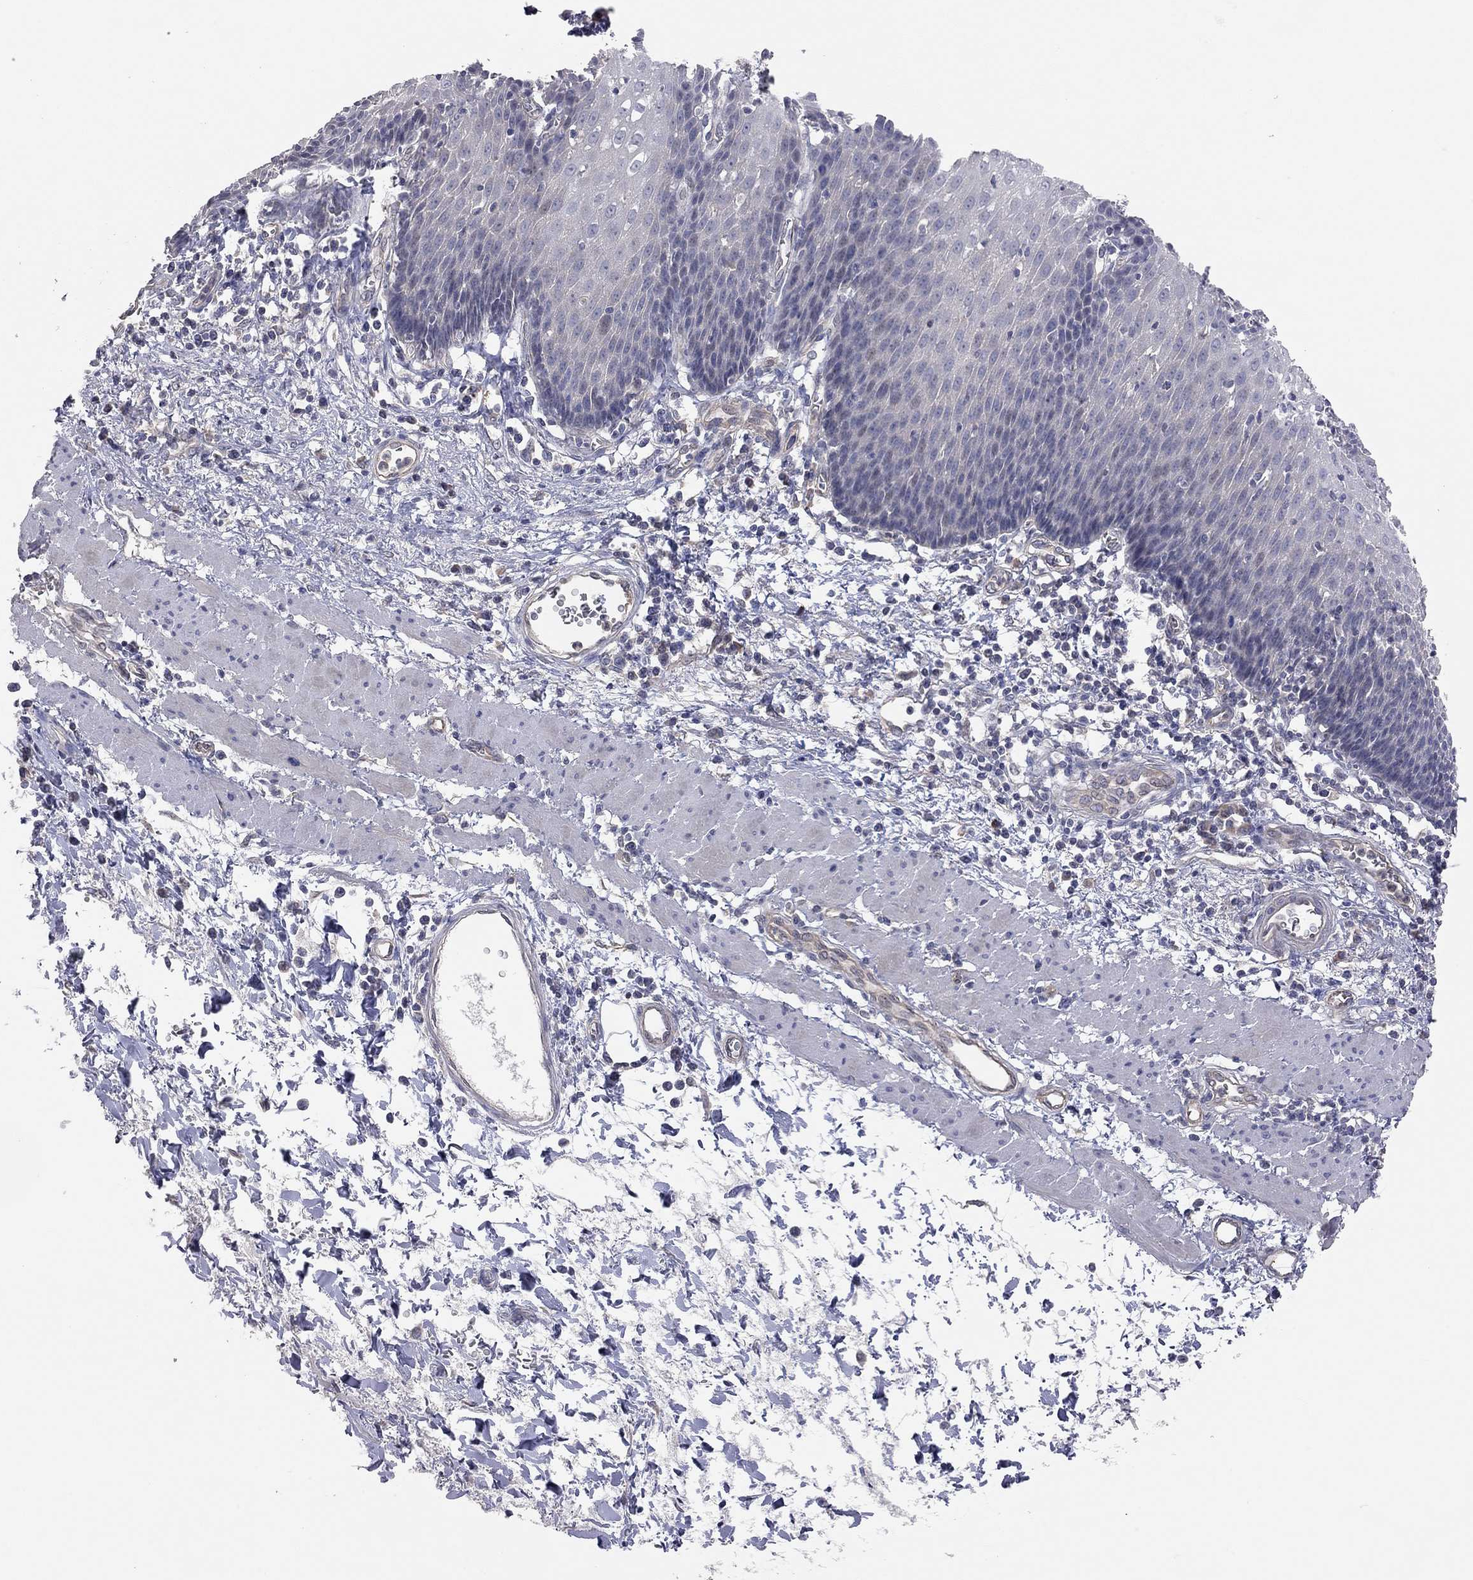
{"staining": {"intensity": "negative", "quantity": "none", "location": "none"}, "tissue": "esophagus", "cell_type": "Squamous epithelial cells", "image_type": "normal", "snomed": [{"axis": "morphology", "description": "Normal tissue, NOS"}, {"axis": "topography", "description": "Esophagus"}], "caption": "IHC histopathology image of normal esophagus: human esophagus stained with DAB (3,3'-diaminobenzidine) displays no significant protein positivity in squamous epithelial cells.", "gene": "KCNB1", "patient": {"sex": "male", "age": 57}}